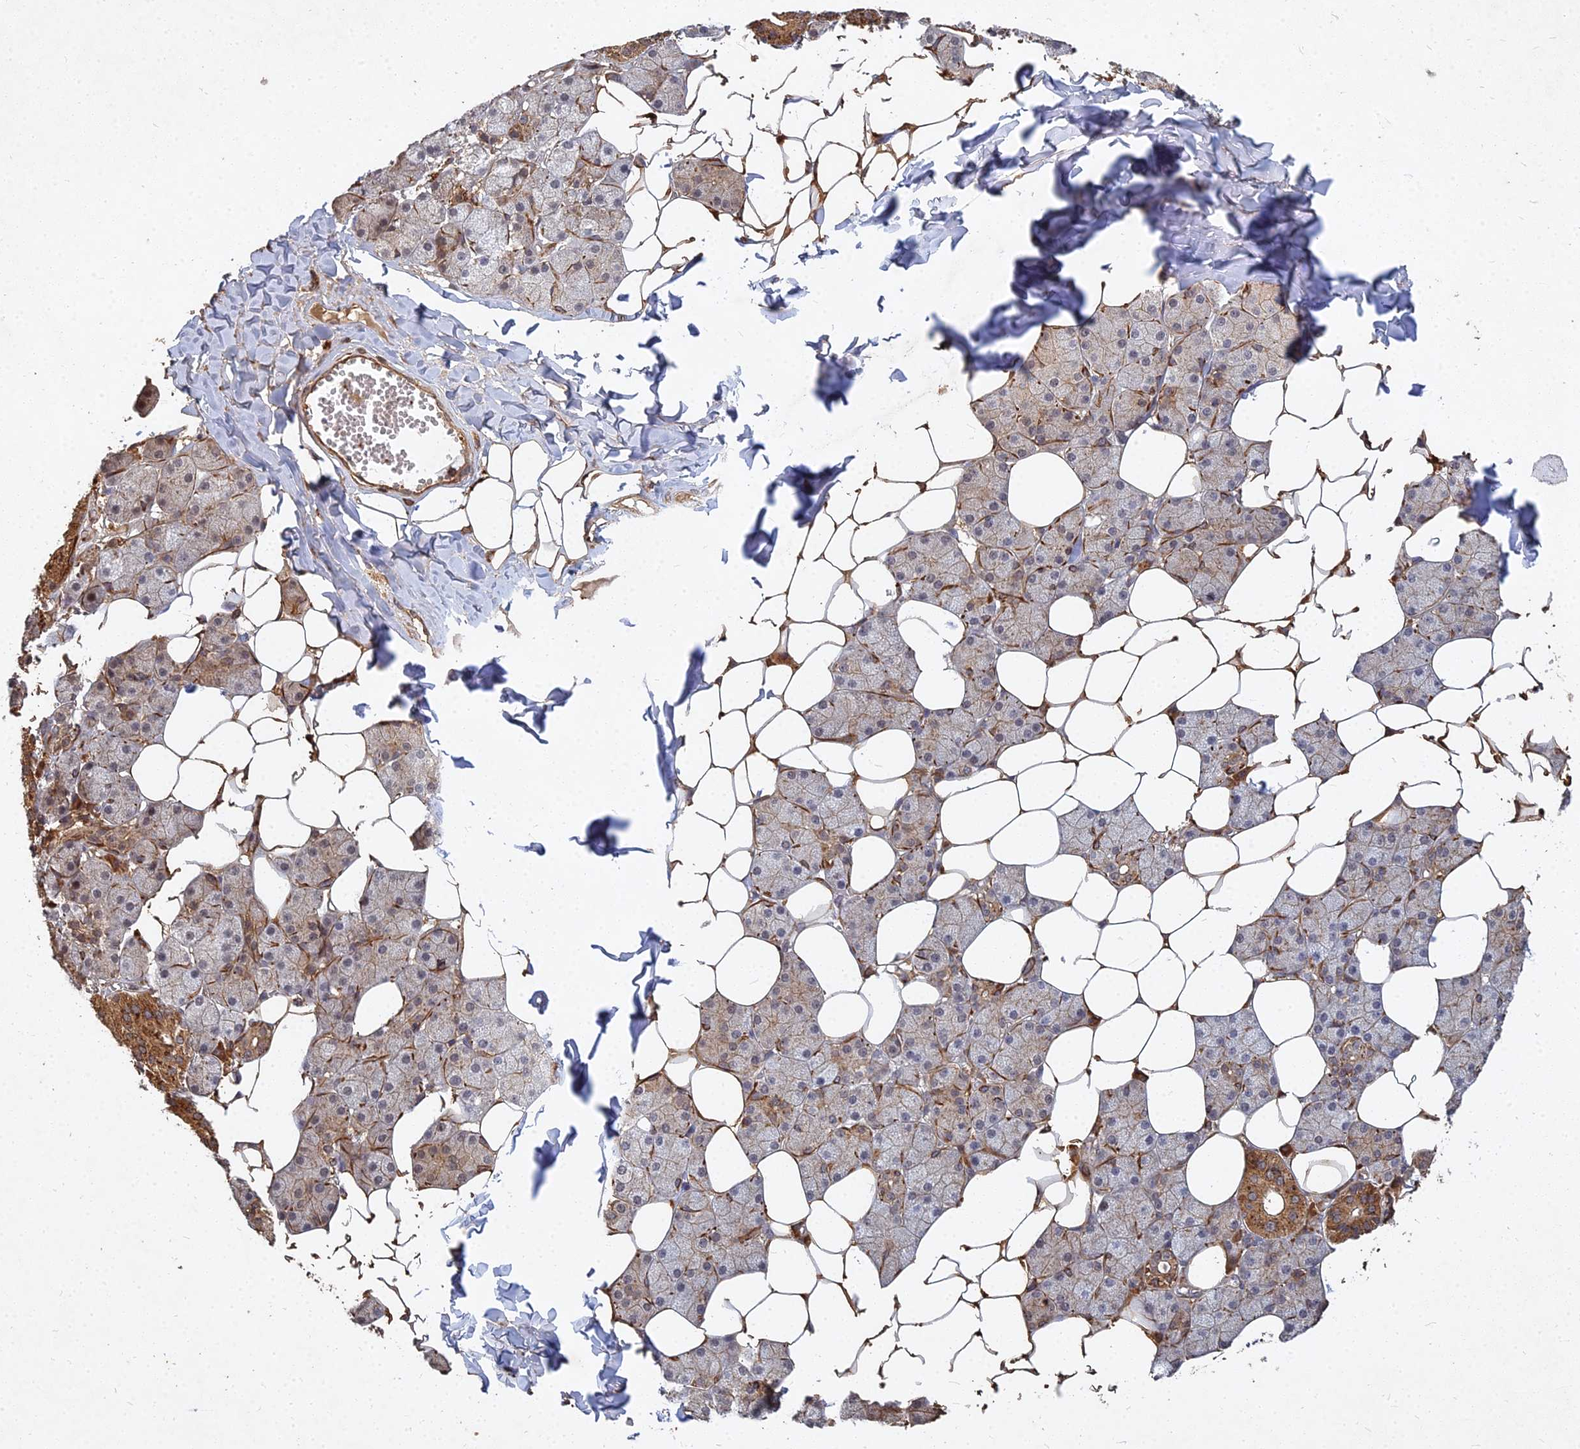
{"staining": {"intensity": "strong", "quantity": "25%-75%", "location": "cytoplasmic/membranous"}, "tissue": "salivary gland", "cell_type": "Glandular cells", "image_type": "normal", "snomed": [{"axis": "morphology", "description": "Normal tissue, NOS"}, {"axis": "topography", "description": "Salivary gland"}], "caption": "There is high levels of strong cytoplasmic/membranous positivity in glandular cells of unremarkable salivary gland, as demonstrated by immunohistochemical staining (brown color).", "gene": "UBE2W", "patient": {"sex": "female", "age": 33}}